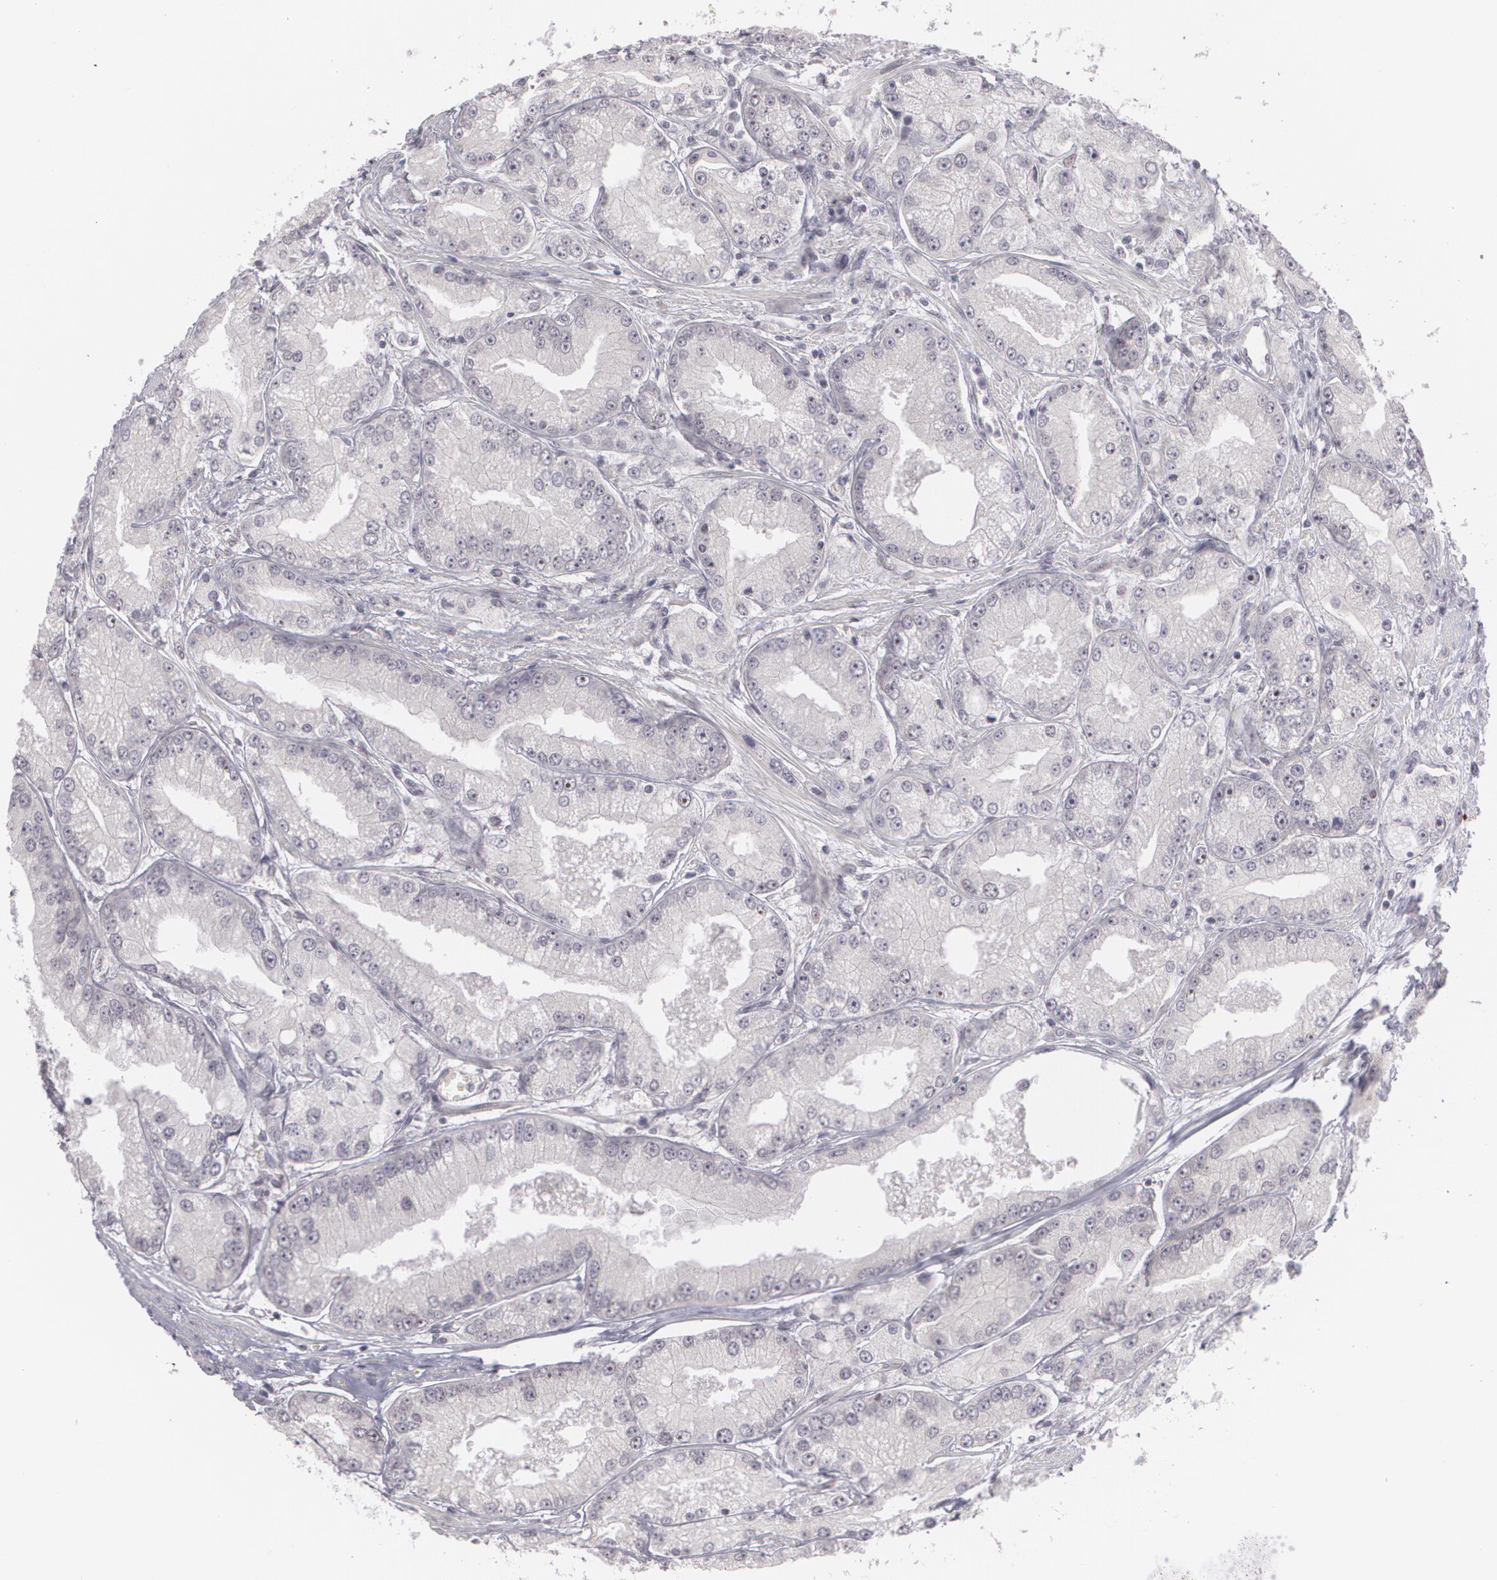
{"staining": {"intensity": "negative", "quantity": "none", "location": "none"}, "tissue": "prostate cancer", "cell_type": "Tumor cells", "image_type": "cancer", "snomed": [{"axis": "morphology", "description": "Adenocarcinoma, Medium grade"}, {"axis": "topography", "description": "Prostate"}], "caption": "This is an IHC histopathology image of adenocarcinoma (medium-grade) (prostate). There is no positivity in tumor cells.", "gene": "ZBTB16", "patient": {"sex": "male", "age": 72}}